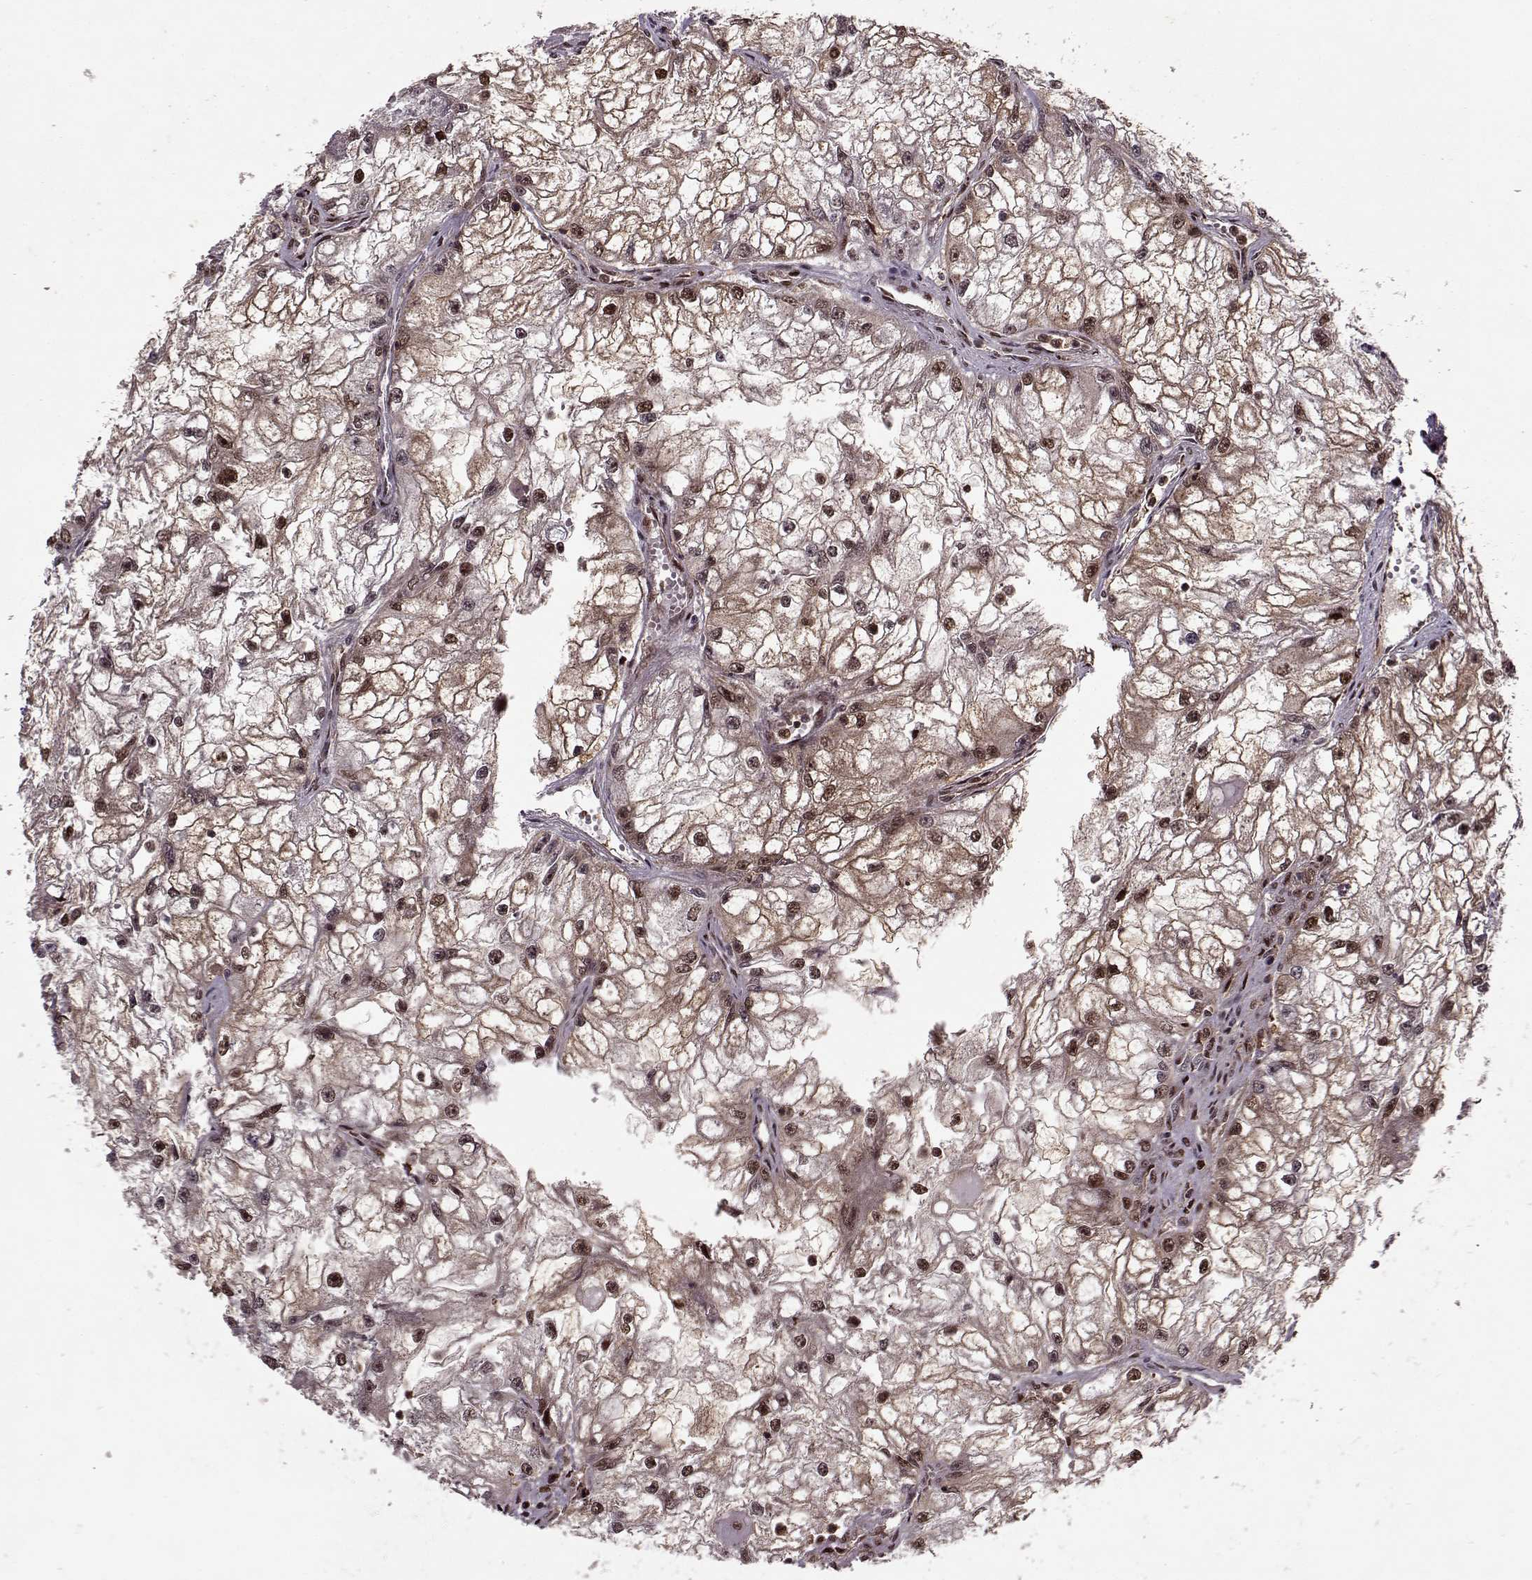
{"staining": {"intensity": "moderate", "quantity": ">75%", "location": "cytoplasmic/membranous,nuclear"}, "tissue": "renal cancer", "cell_type": "Tumor cells", "image_type": "cancer", "snomed": [{"axis": "morphology", "description": "Adenocarcinoma, NOS"}, {"axis": "topography", "description": "Kidney"}], "caption": "Tumor cells exhibit medium levels of moderate cytoplasmic/membranous and nuclear positivity in approximately >75% of cells in renal cancer (adenocarcinoma).", "gene": "PSMA7", "patient": {"sex": "male", "age": 59}}